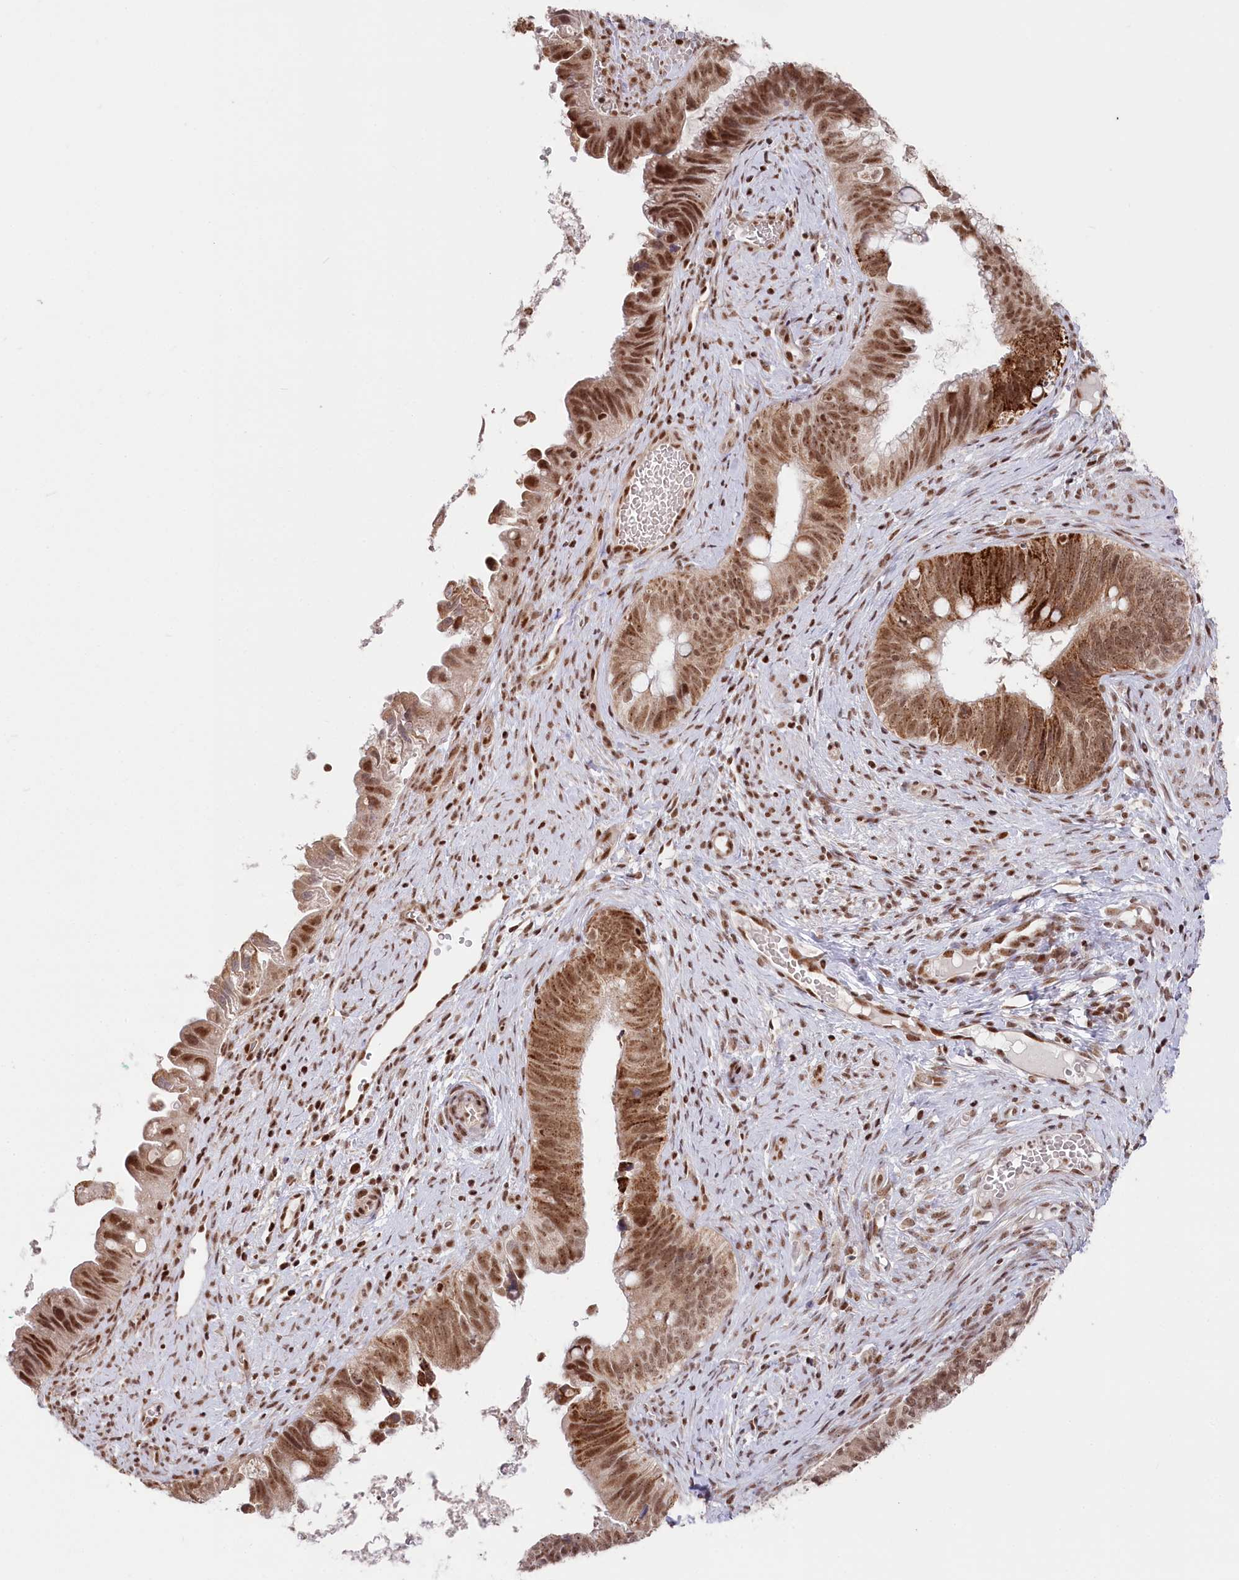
{"staining": {"intensity": "moderate", "quantity": ">75%", "location": "cytoplasmic/membranous,nuclear"}, "tissue": "cervical cancer", "cell_type": "Tumor cells", "image_type": "cancer", "snomed": [{"axis": "morphology", "description": "Adenocarcinoma, NOS"}, {"axis": "topography", "description": "Cervix"}], "caption": "The micrograph displays staining of adenocarcinoma (cervical), revealing moderate cytoplasmic/membranous and nuclear protein staining (brown color) within tumor cells.", "gene": "CGGBP1", "patient": {"sex": "female", "age": 42}}